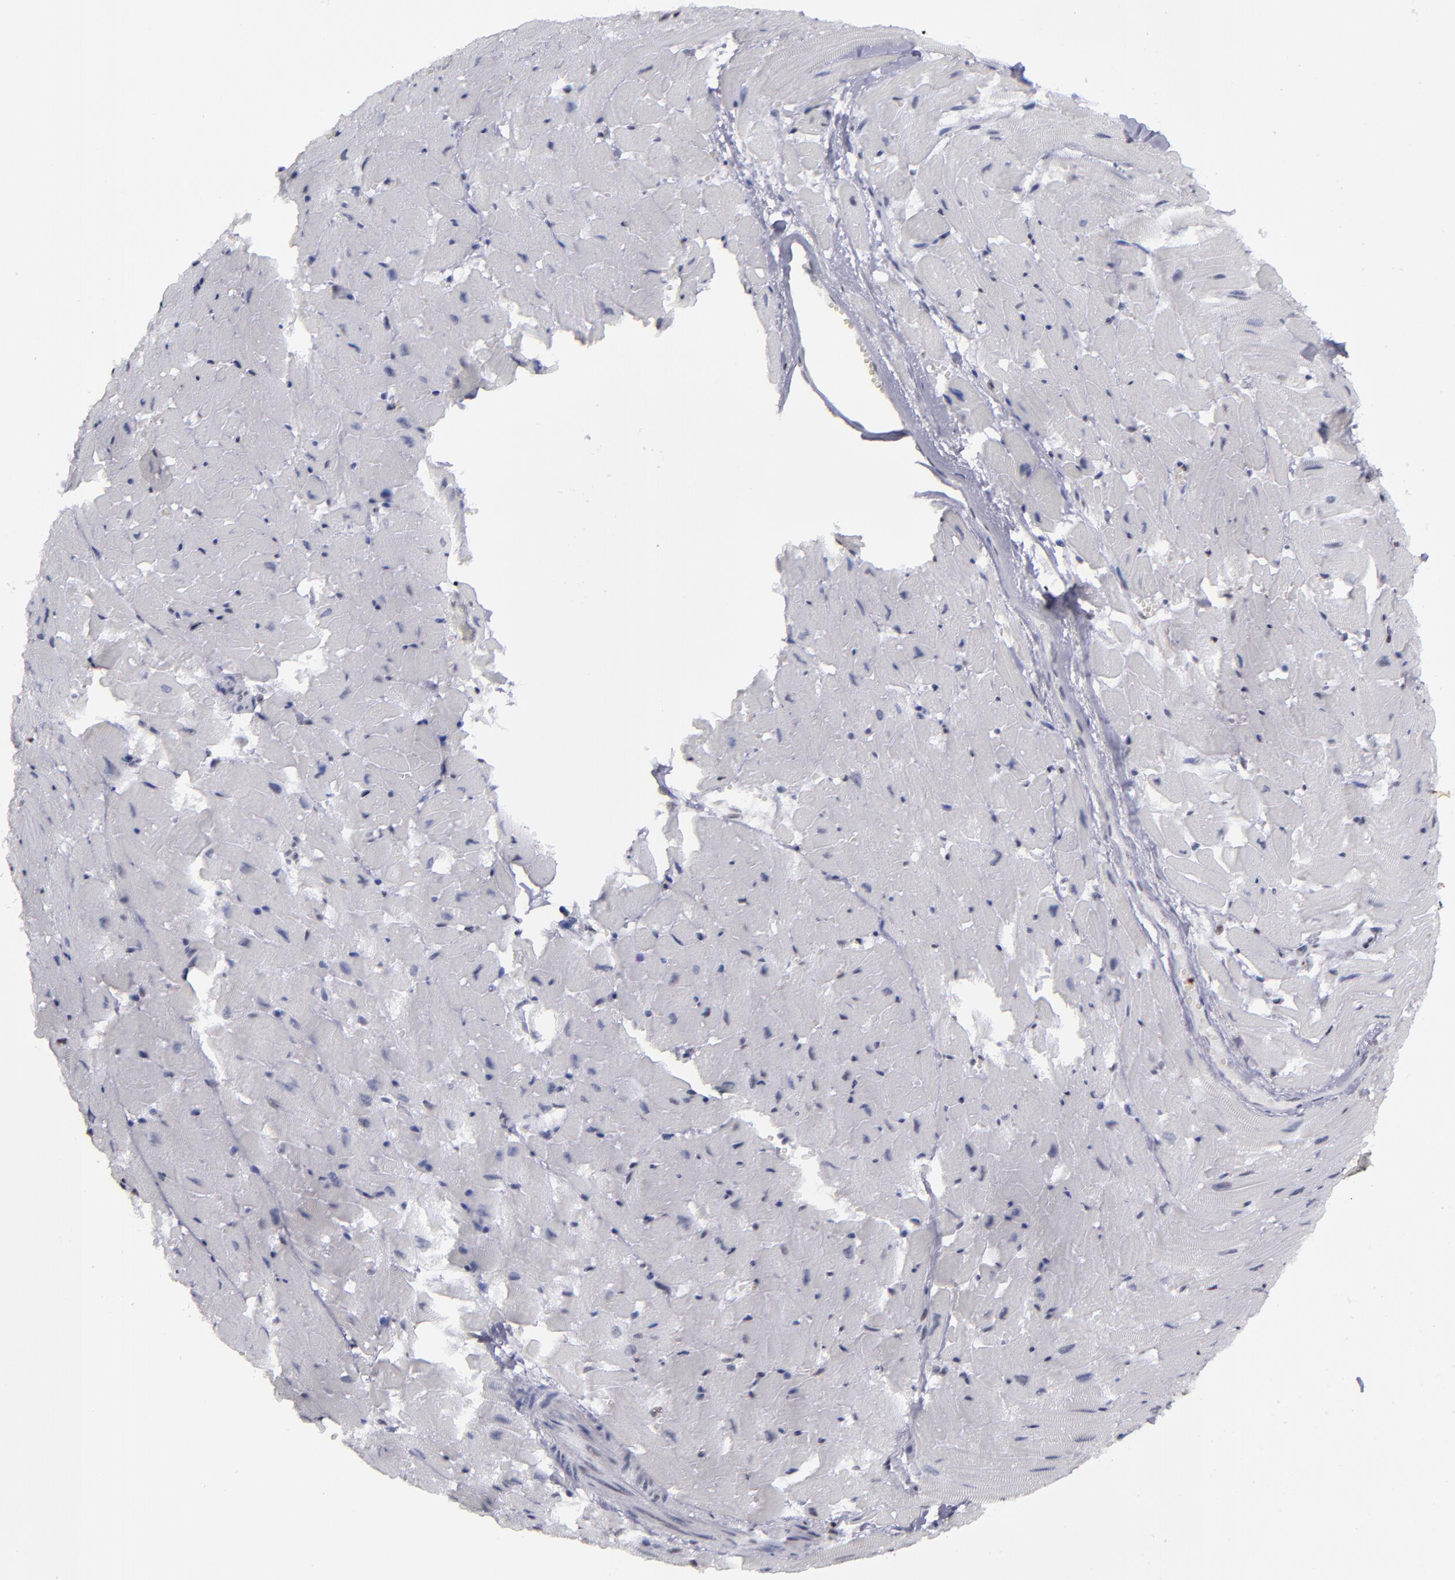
{"staining": {"intensity": "negative", "quantity": "none", "location": "none"}, "tissue": "heart muscle", "cell_type": "Cardiomyocytes", "image_type": "normal", "snomed": [{"axis": "morphology", "description": "Normal tissue, NOS"}, {"axis": "topography", "description": "Heart"}], "caption": "IHC micrograph of benign heart muscle: human heart muscle stained with DAB reveals no significant protein positivity in cardiomyocytes. (DAB IHC, high magnification).", "gene": "TERF2", "patient": {"sex": "female", "age": 19}}